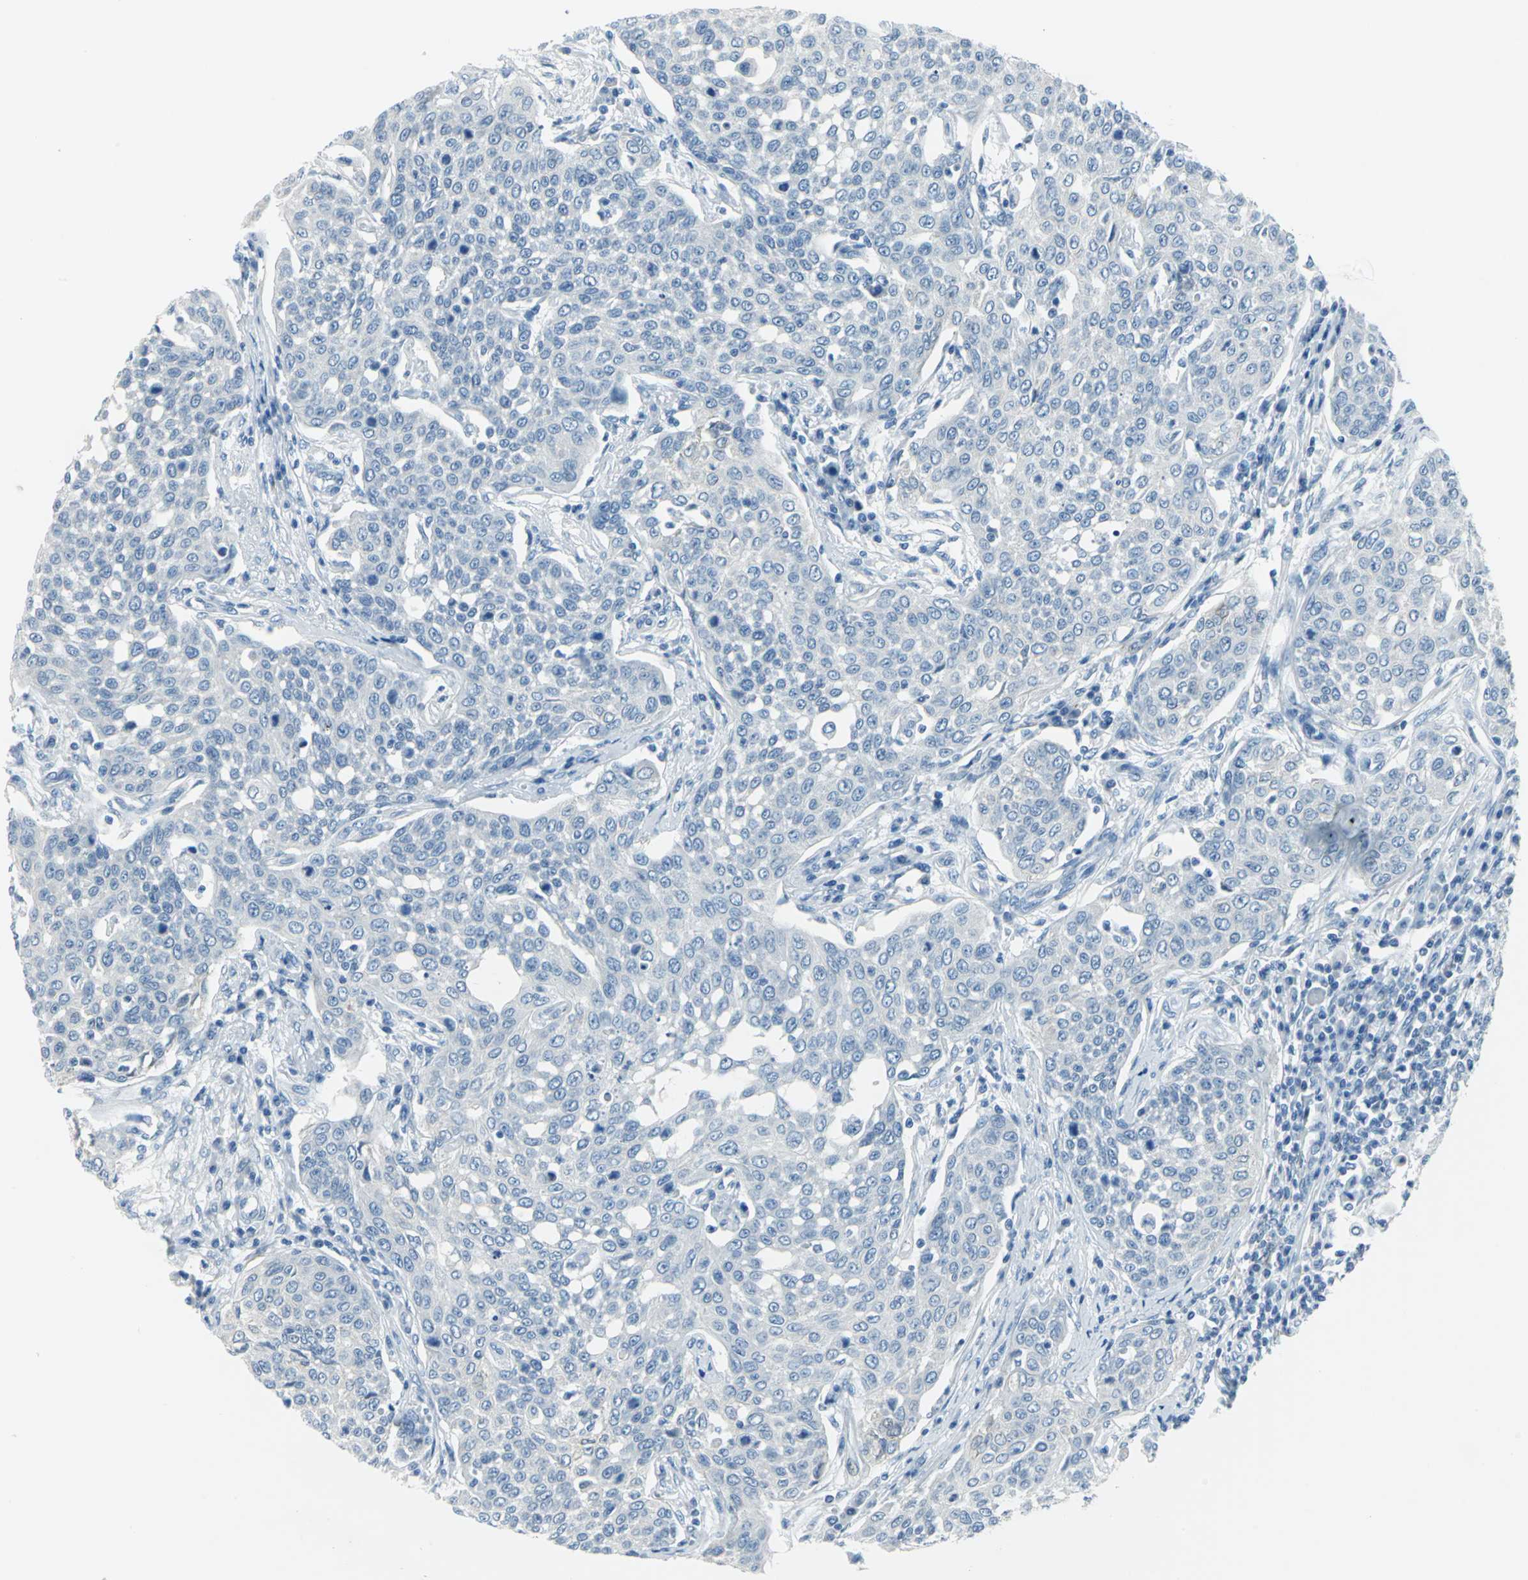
{"staining": {"intensity": "negative", "quantity": "none", "location": "none"}, "tissue": "cervical cancer", "cell_type": "Tumor cells", "image_type": "cancer", "snomed": [{"axis": "morphology", "description": "Squamous cell carcinoma, NOS"}, {"axis": "topography", "description": "Cervix"}], "caption": "Immunohistochemical staining of cervical cancer (squamous cell carcinoma) displays no significant staining in tumor cells.", "gene": "CYB5A", "patient": {"sex": "female", "age": 34}}